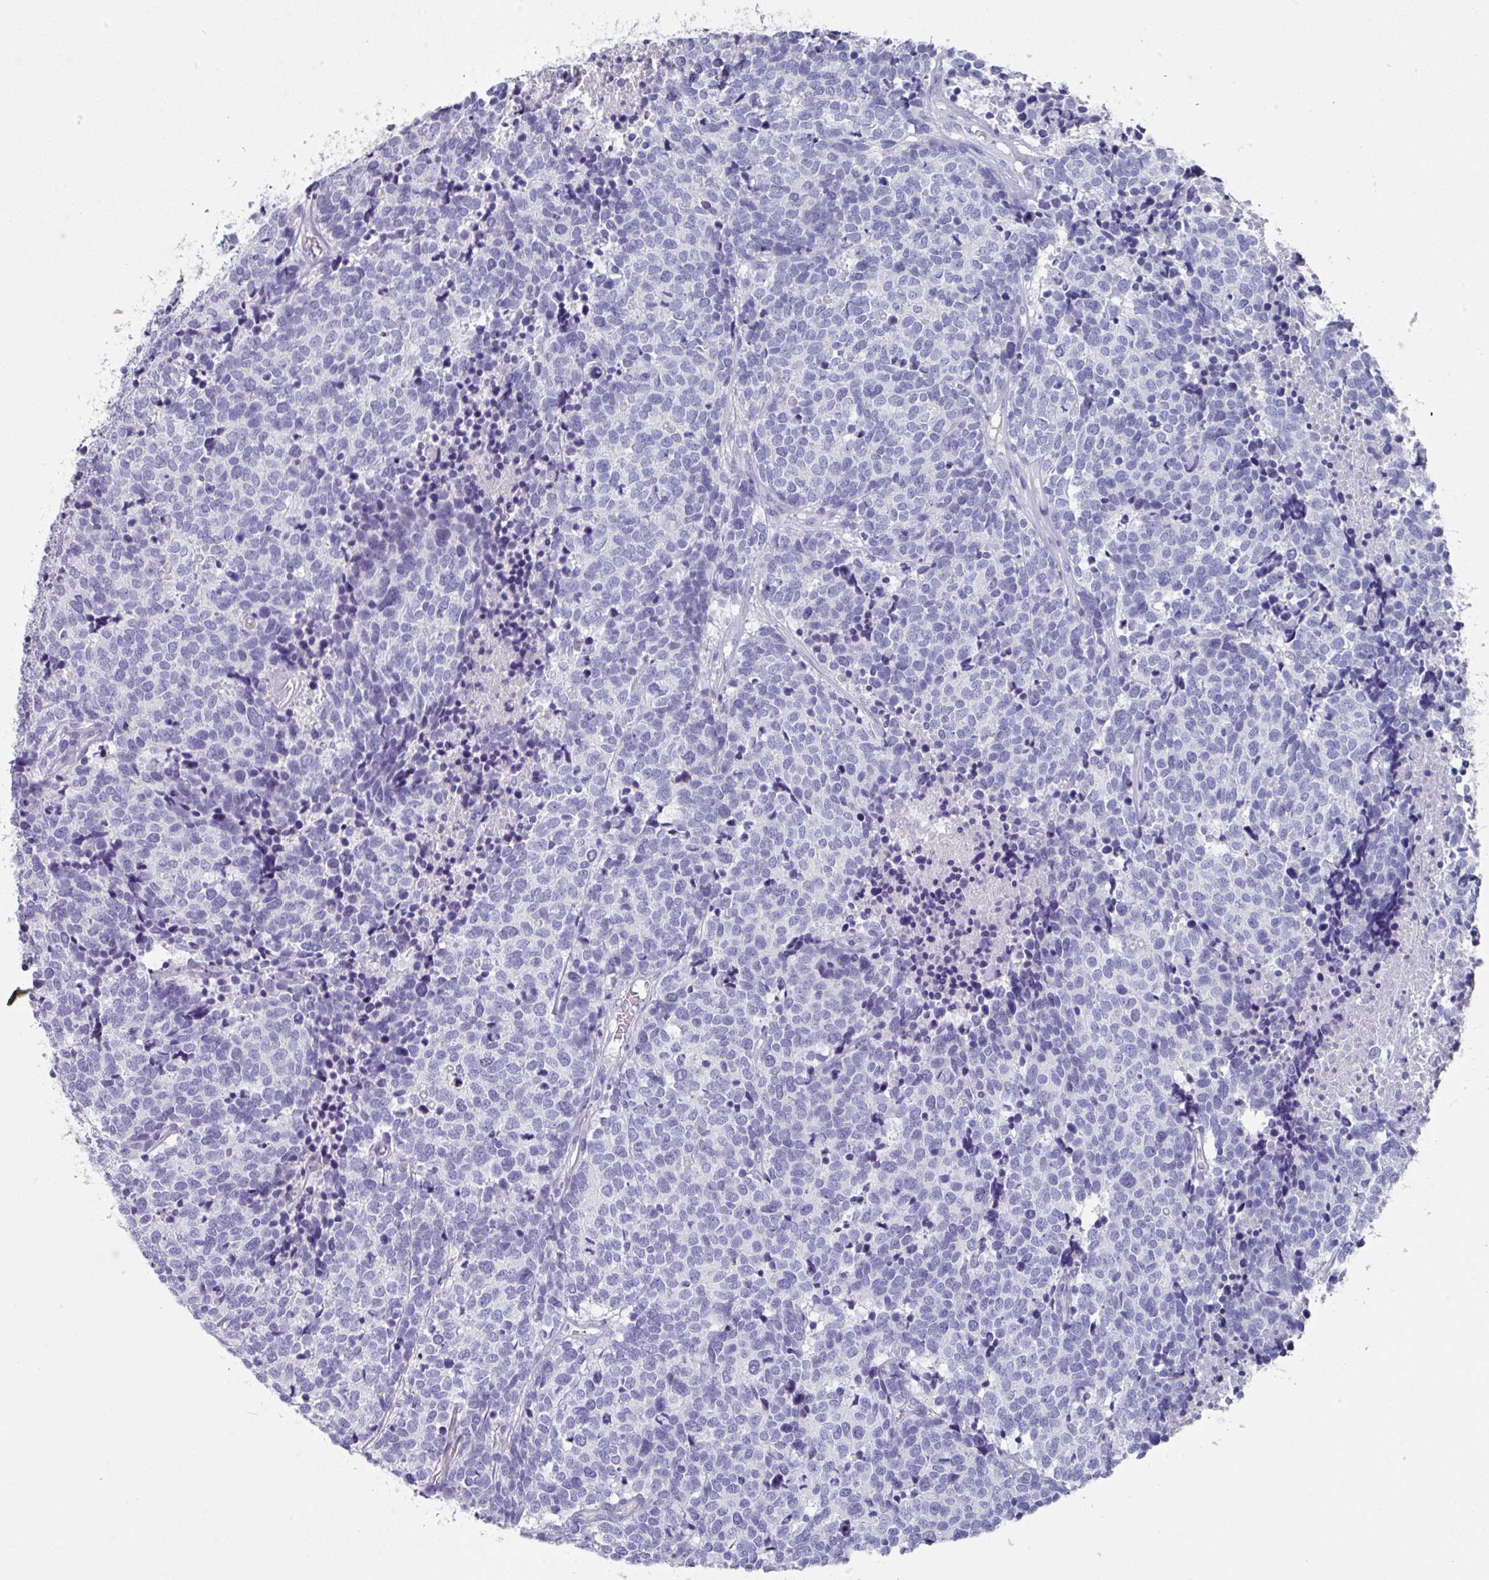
{"staining": {"intensity": "negative", "quantity": "none", "location": "none"}, "tissue": "carcinoid", "cell_type": "Tumor cells", "image_type": "cancer", "snomed": [{"axis": "morphology", "description": "Carcinoid, malignant, NOS"}, {"axis": "topography", "description": "Skin"}], "caption": "DAB immunohistochemical staining of human carcinoid exhibits no significant expression in tumor cells. Nuclei are stained in blue.", "gene": "DEFB115", "patient": {"sex": "female", "age": 79}}